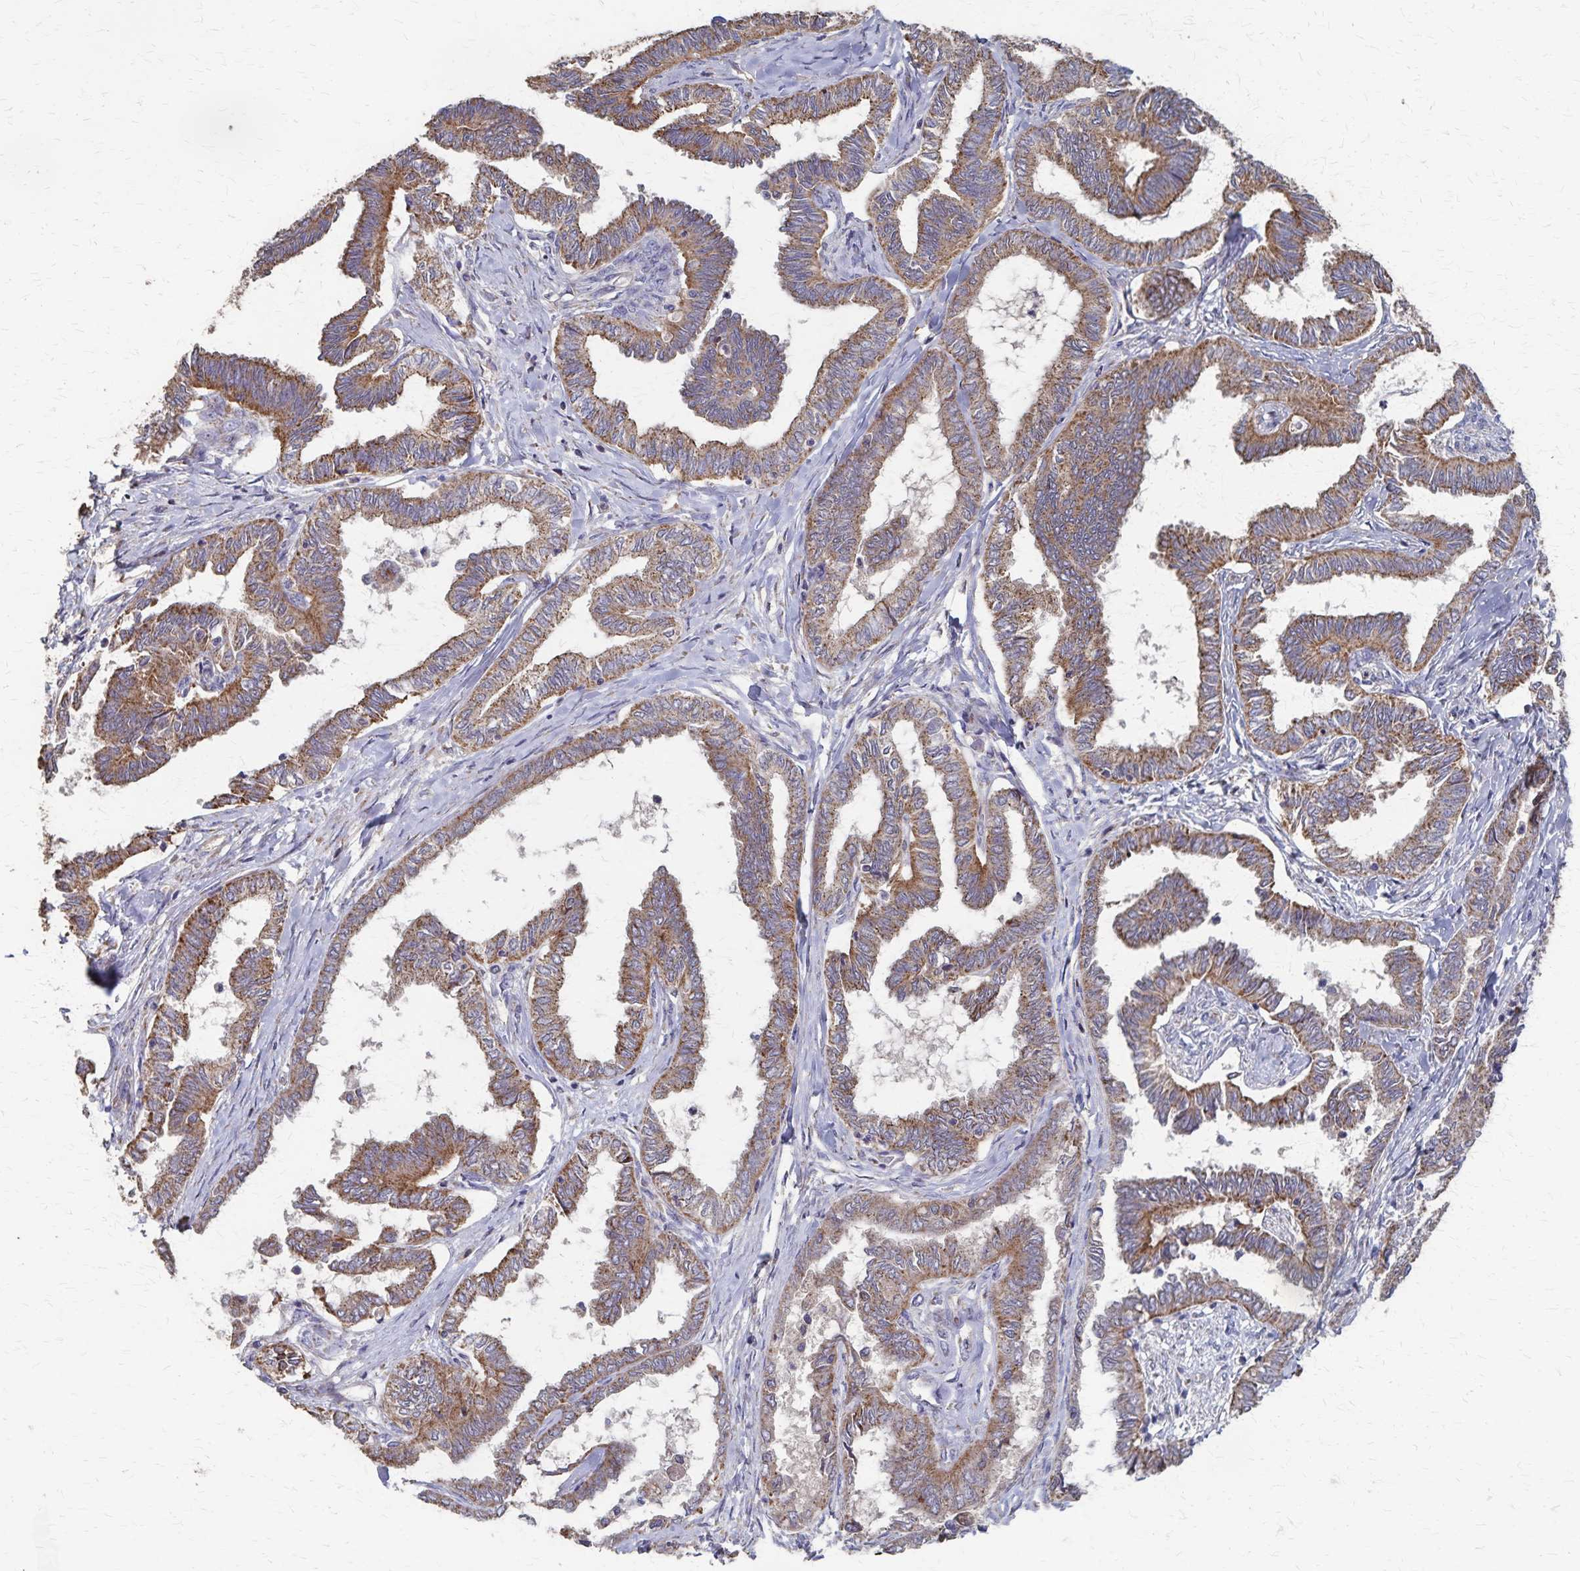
{"staining": {"intensity": "moderate", "quantity": ">75%", "location": "cytoplasmic/membranous"}, "tissue": "ovarian cancer", "cell_type": "Tumor cells", "image_type": "cancer", "snomed": [{"axis": "morphology", "description": "Carcinoma, endometroid"}, {"axis": "topography", "description": "Ovary"}], "caption": "Immunohistochemical staining of ovarian cancer (endometroid carcinoma) demonstrates moderate cytoplasmic/membranous protein positivity in about >75% of tumor cells.", "gene": "PGAP2", "patient": {"sex": "female", "age": 70}}